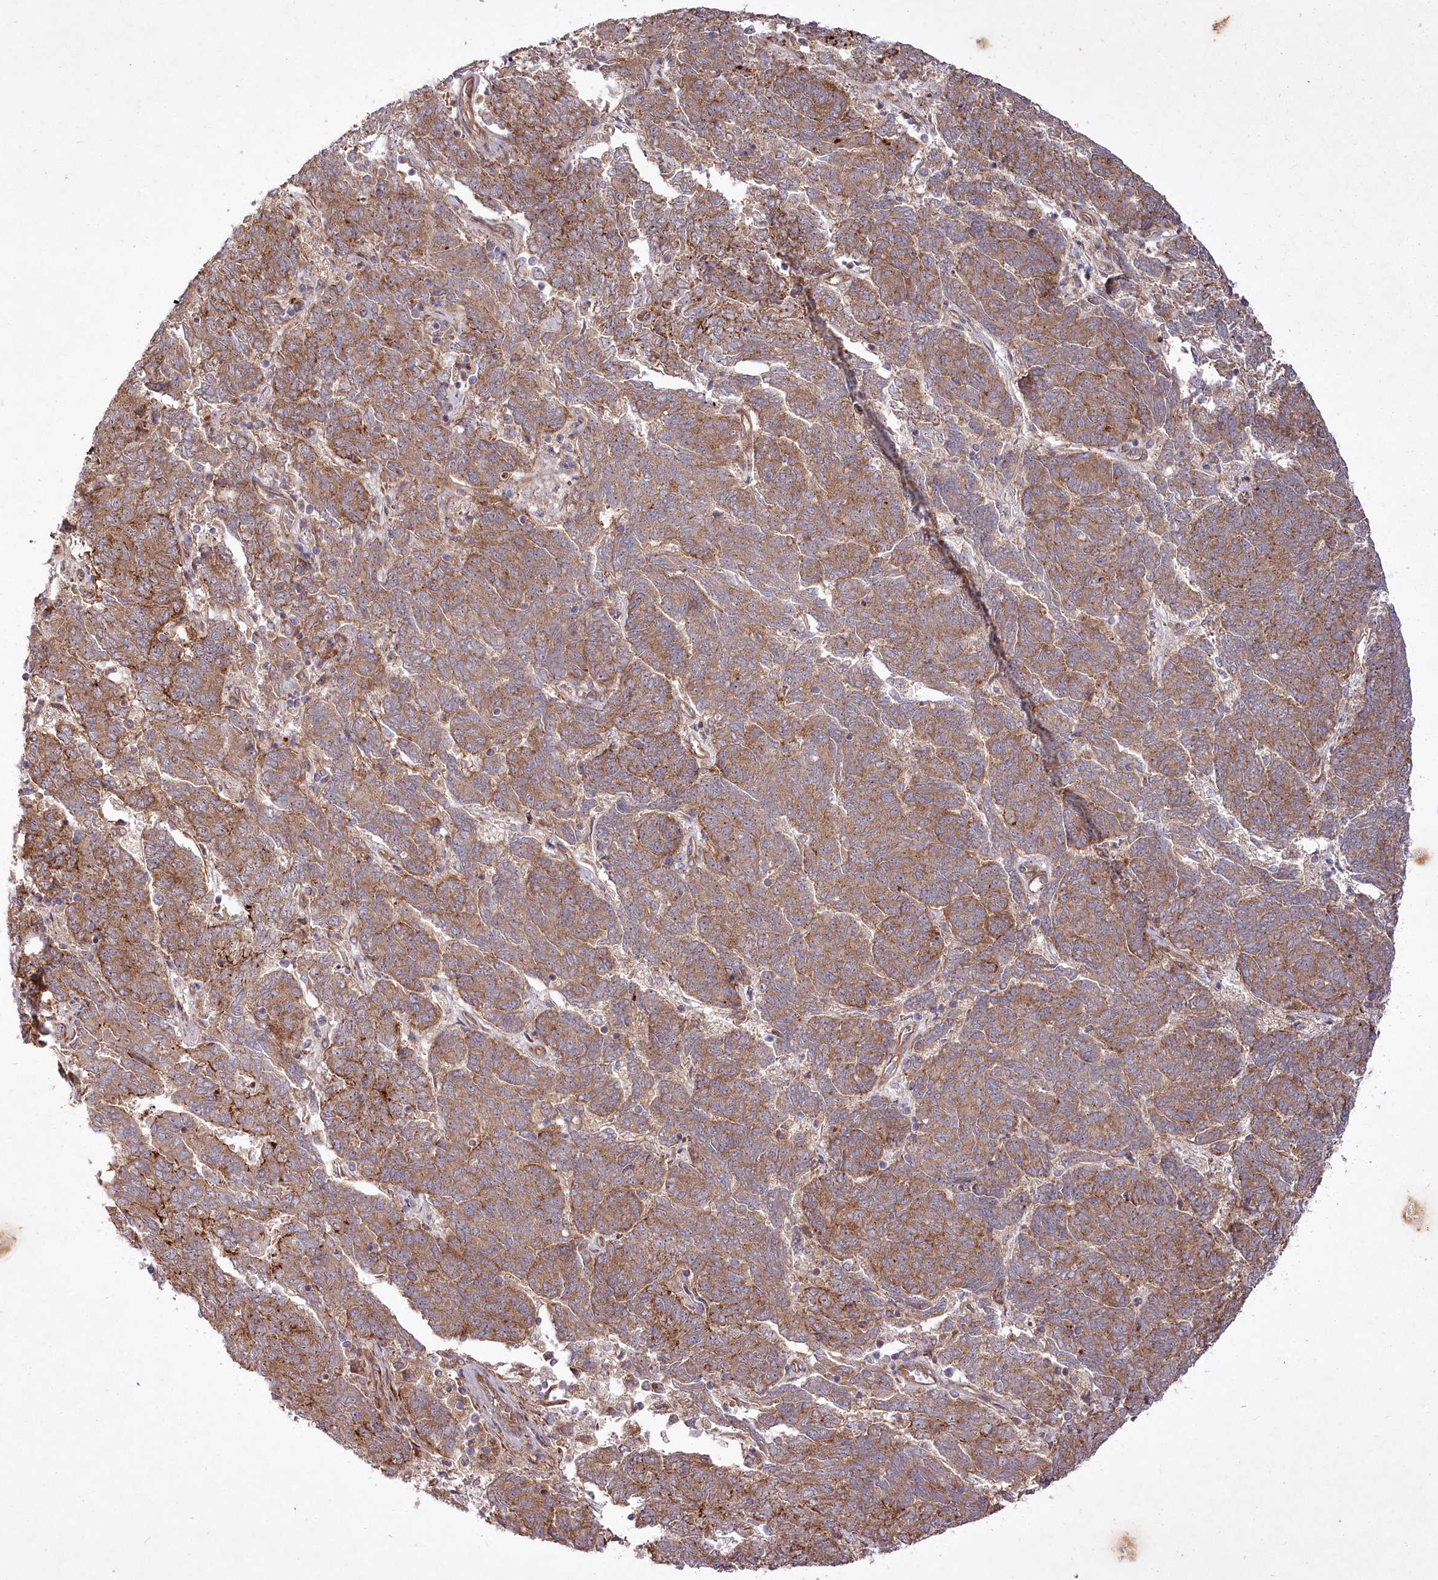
{"staining": {"intensity": "moderate", "quantity": ">75%", "location": "cytoplasmic/membranous"}, "tissue": "endometrial cancer", "cell_type": "Tumor cells", "image_type": "cancer", "snomed": [{"axis": "morphology", "description": "Adenocarcinoma, NOS"}, {"axis": "topography", "description": "Endometrium"}], "caption": "This micrograph displays endometrial cancer (adenocarcinoma) stained with immunohistochemistry to label a protein in brown. The cytoplasmic/membranous of tumor cells show moderate positivity for the protein. Nuclei are counter-stained blue.", "gene": "PSTK", "patient": {"sex": "female", "age": 80}}